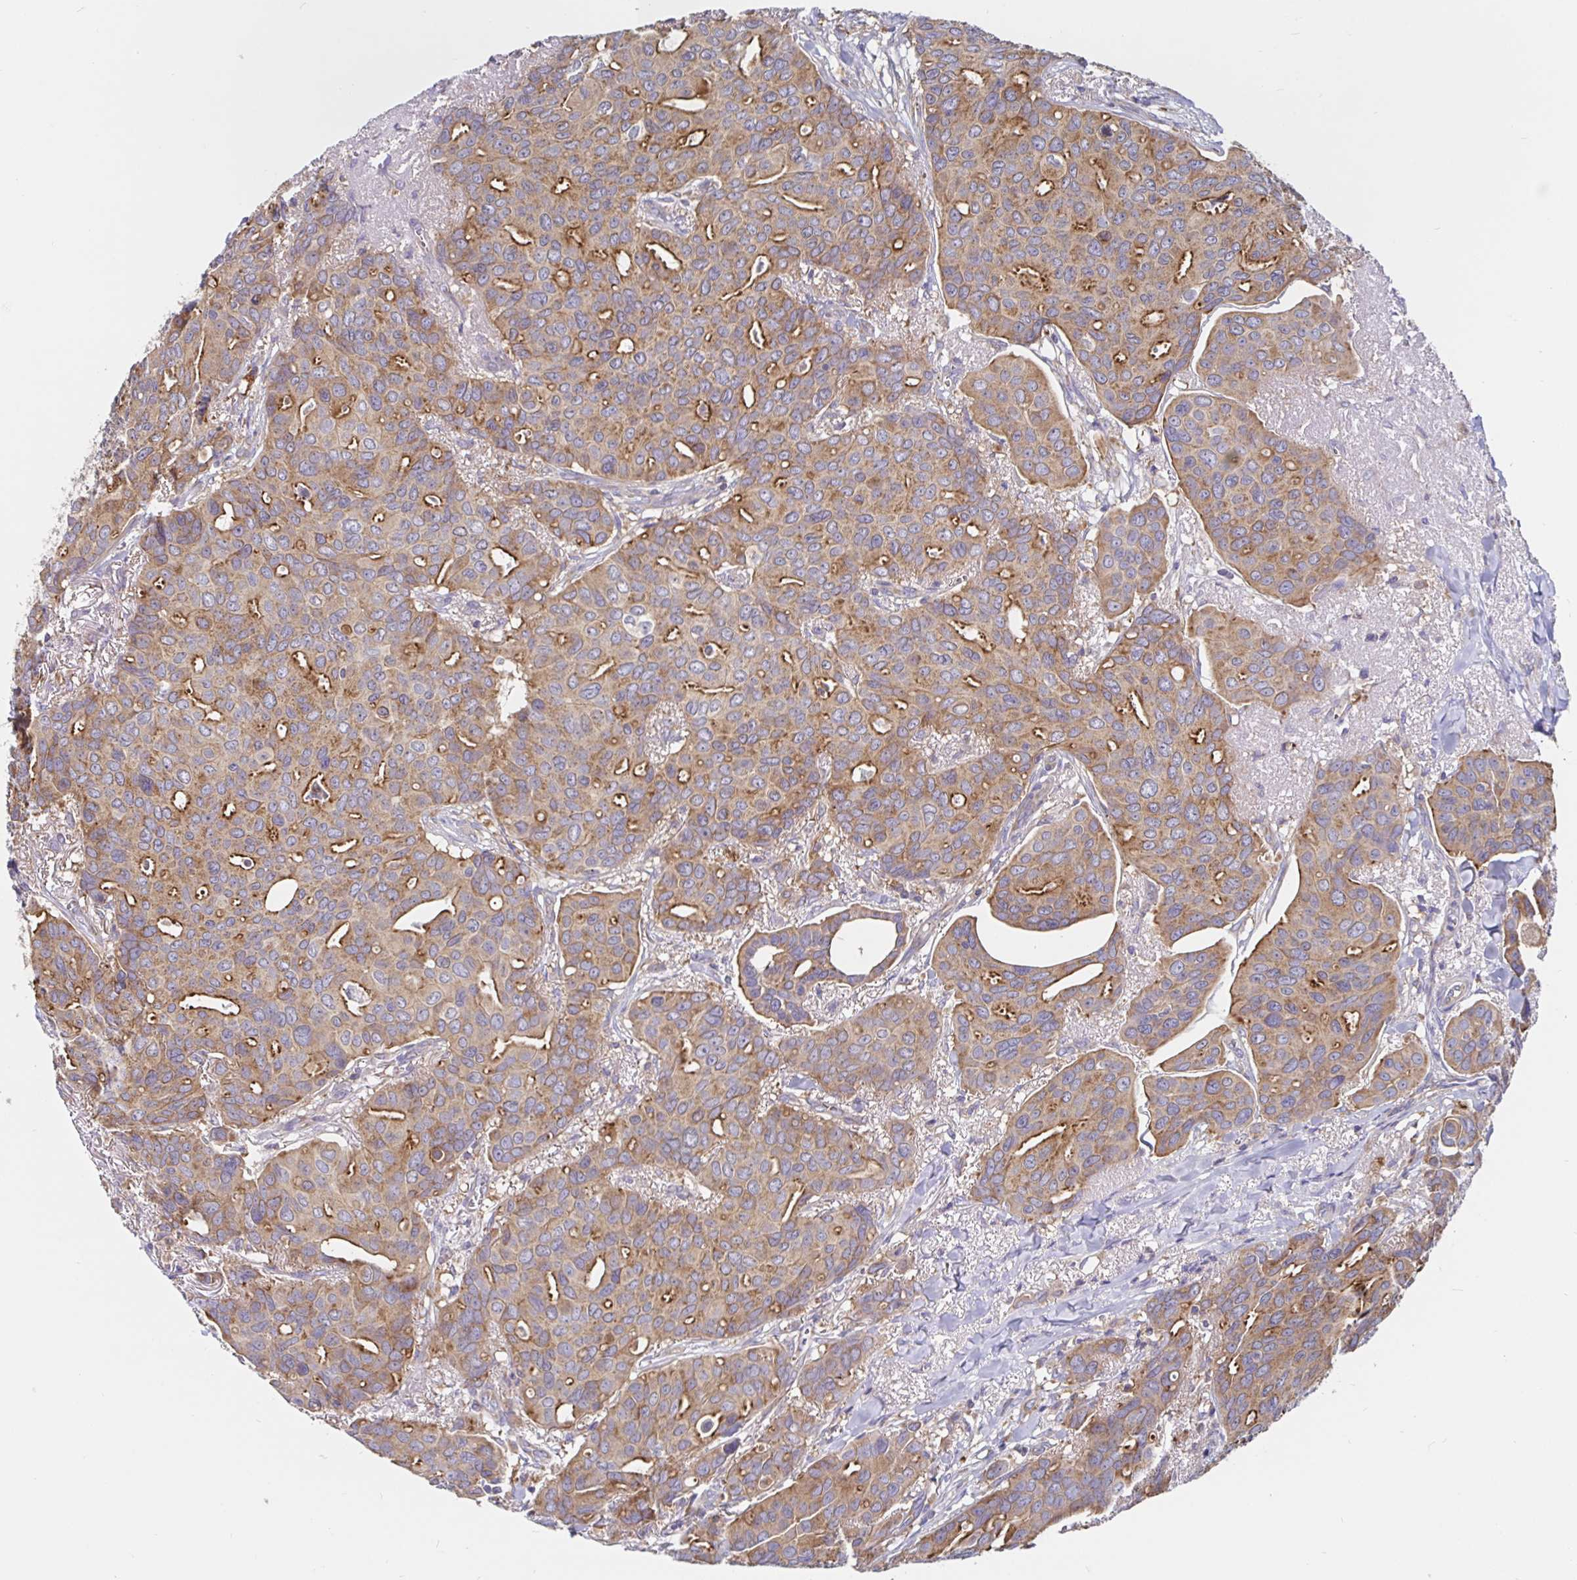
{"staining": {"intensity": "moderate", "quantity": "25%-75%", "location": "cytoplasmic/membranous"}, "tissue": "breast cancer", "cell_type": "Tumor cells", "image_type": "cancer", "snomed": [{"axis": "morphology", "description": "Duct carcinoma"}, {"axis": "topography", "description": "Breast"}], "caption": "Immunohistochemical staining of breast invasive ductal carcinoma displays medium levels of moderate cytoplasmic/membranous positivity in approximately 25%-75% of tumor cells.", "gene": "PRDX3", "patient": {"sex": "female", "age": 54}}